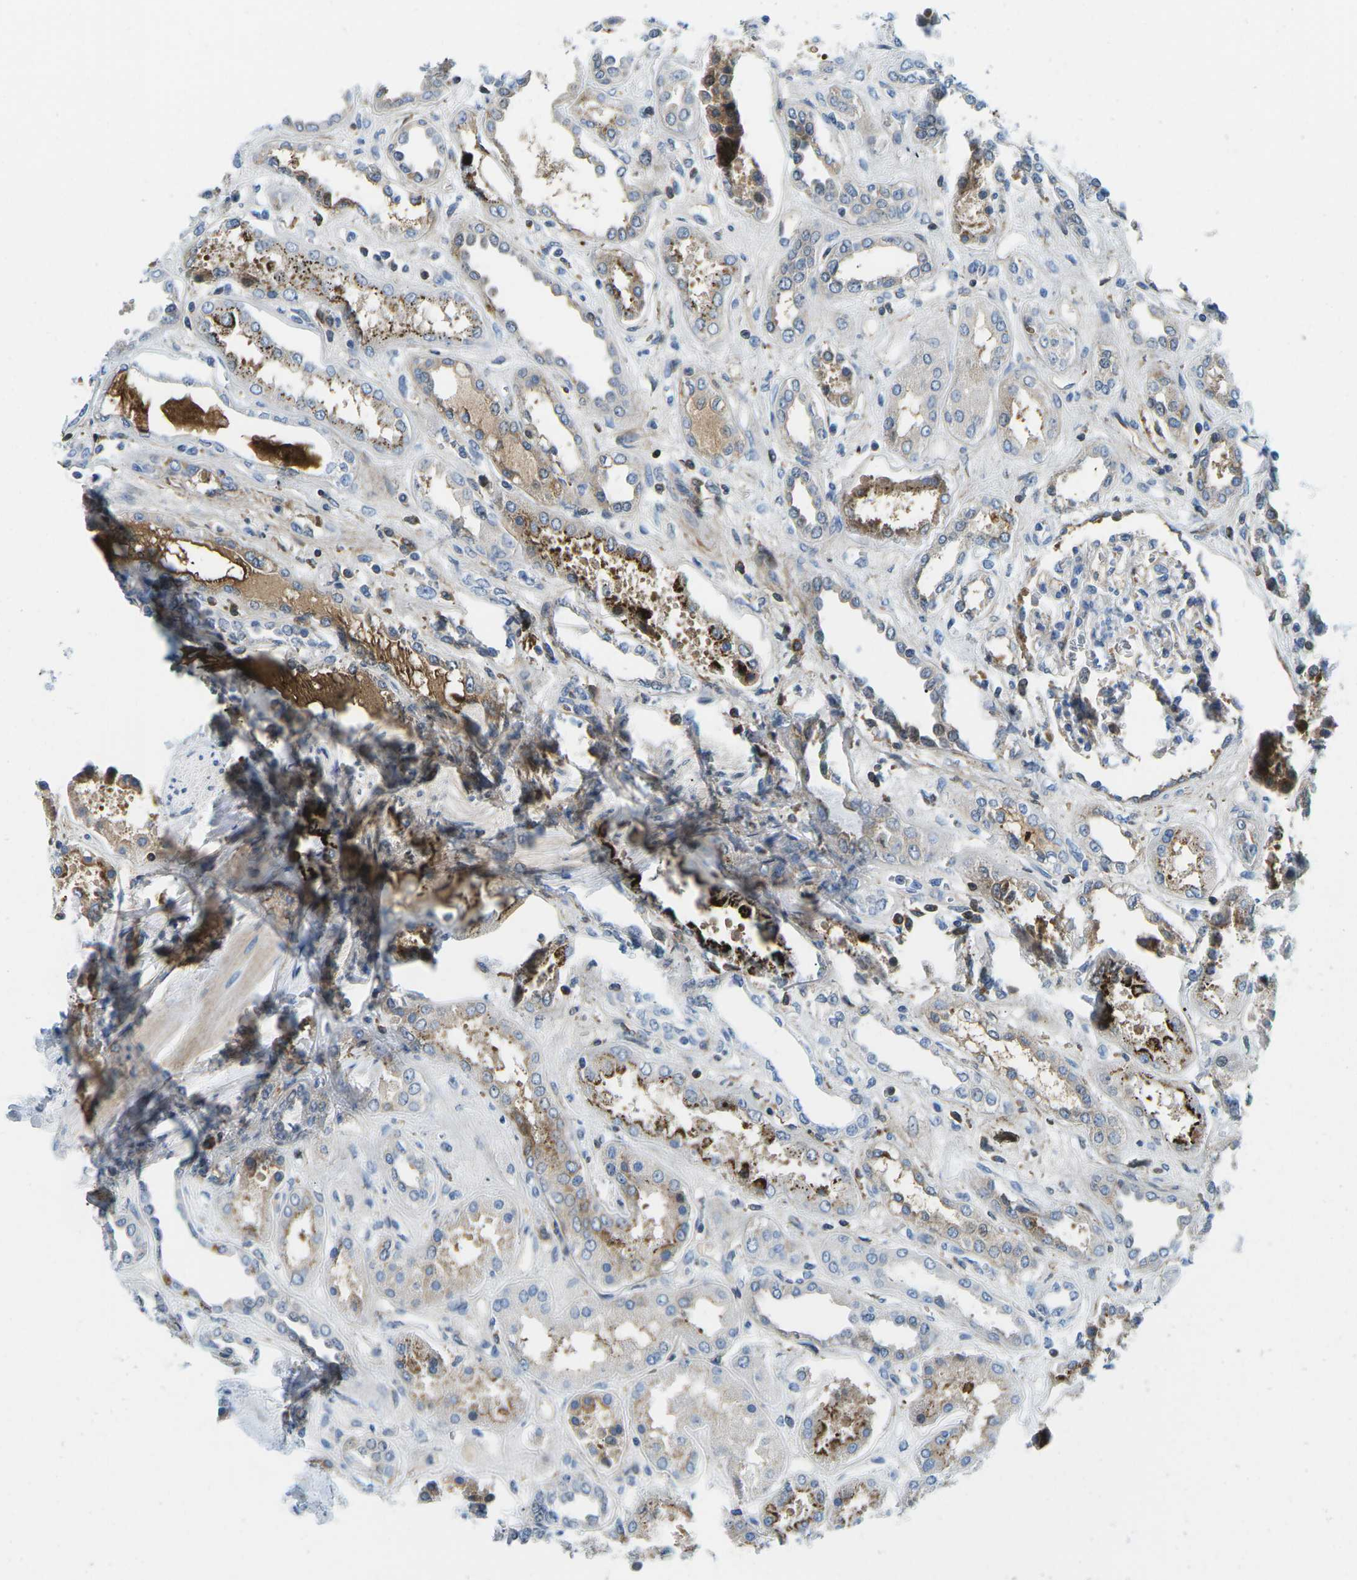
{"staining": {"intensity": "negative", "quantity": "none", "location": "none"}, "tissue": "kidney", "cell_type": "Cells in glomeruli", "image_type": "normal", "snomed": [{"axis": "morphology", "description": "Normal tissue, NOS"}, {"axis": "topography", "description": "Kidney"}], "caption": "IHC histopathology image of normal kidney: kidney stained with DAB displays no significant protein staining in cells in glomeruli.", "gene": "CFB", "patient": {"sex": "male", "age": 59}}